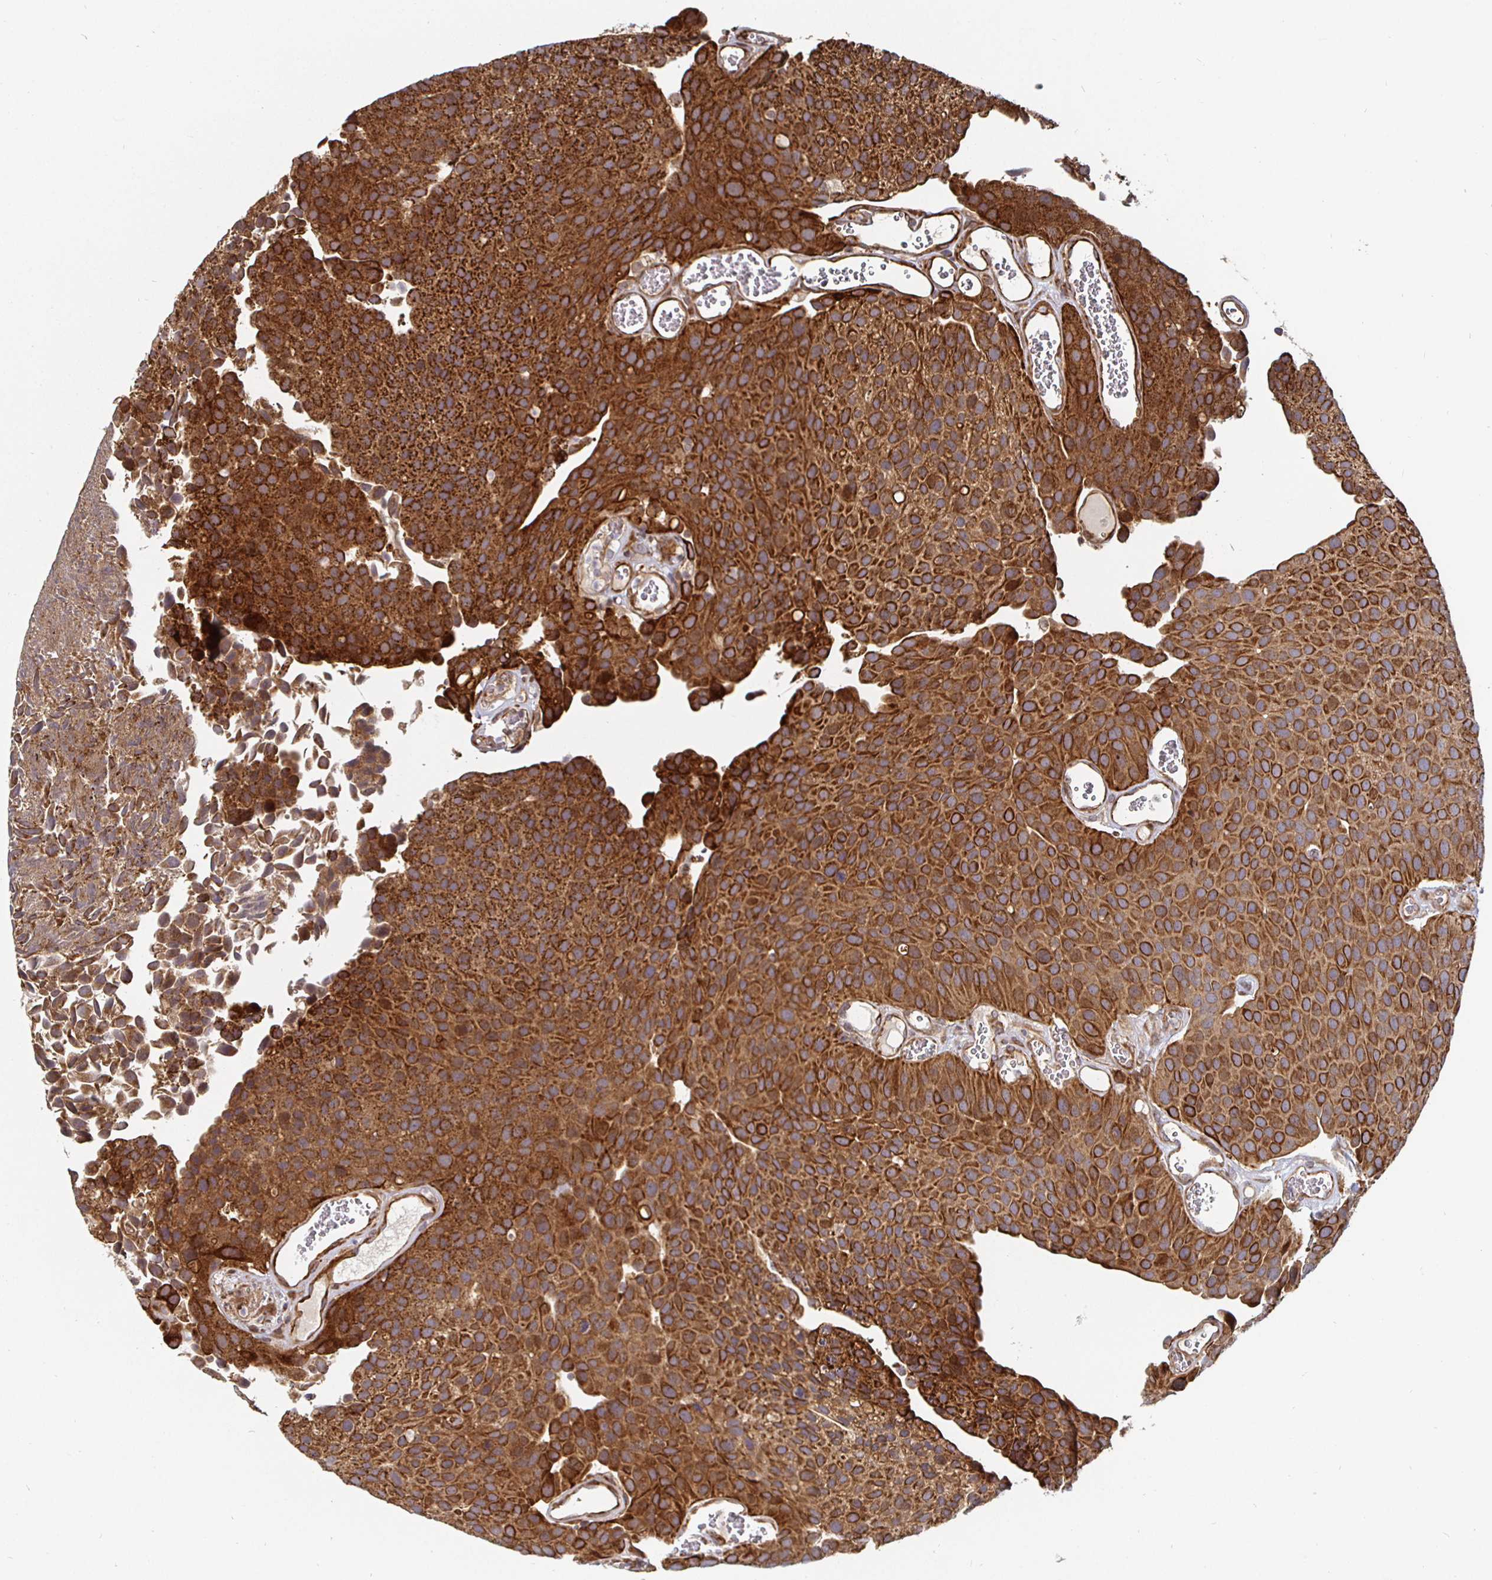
{"staining": {"intensity": "strong", "quantity": ">75%", "location": "cytoplasmic/membranous"}, "tissue": "urothelial cancer", "cell_type": "Tumor cells", "image_type": "cancer", "snomed": [{"axis": "morphology", "description": "Urothelial carcinoma, Low grade"}, {"axis": "topography", "description": "Urinary bladder"}], "caption": "Immunohistochemical staining of urothelial cancer demonstrates high levels of strong cytoplasmic/membranous staining in approximately >75% of tumor cells. (DAB IHC, brown staining for protein, blue staining for nuclei).", "gene": "TBKBP1", "patient": {"sex": "female", "age": 69}}